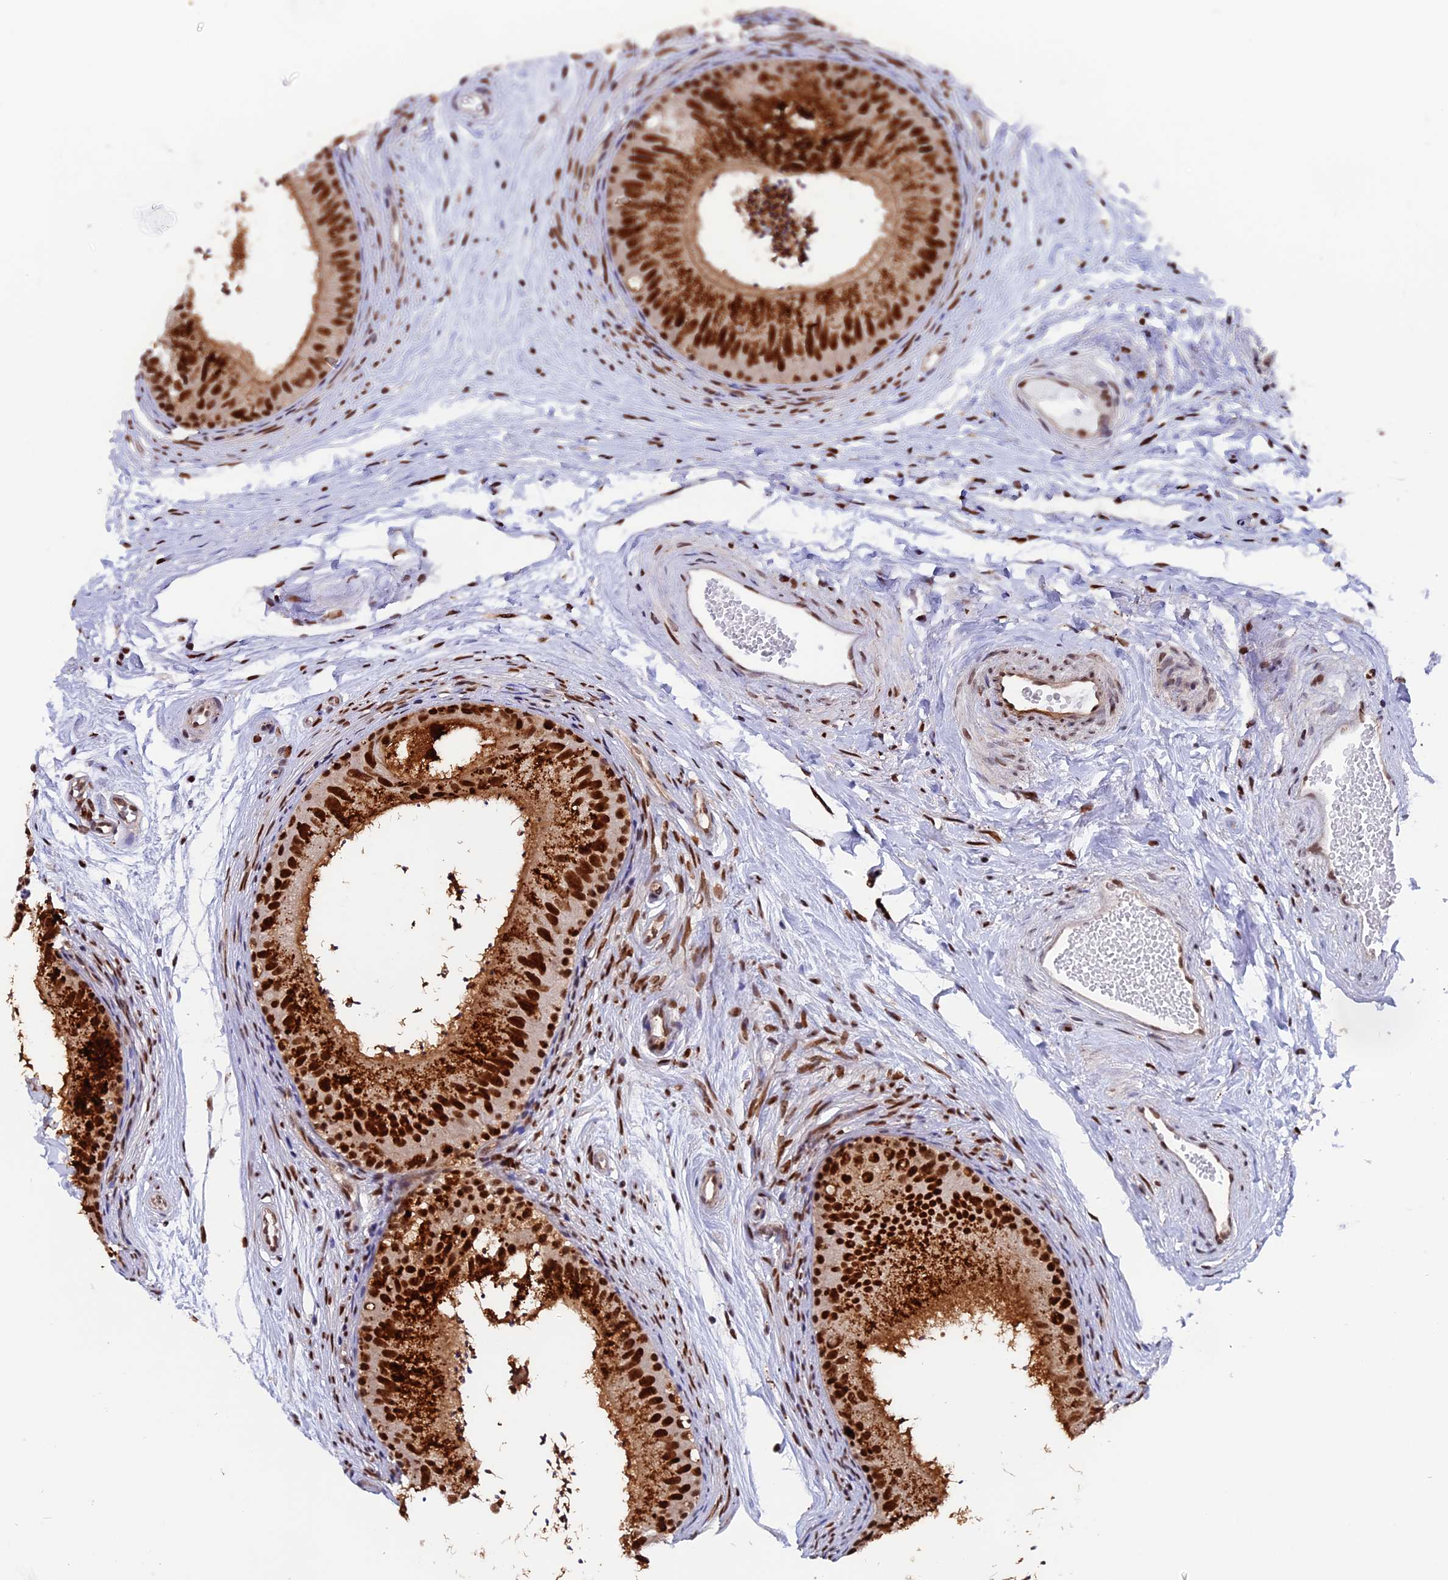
{"staining": {"intensity": "strong", "quantity": ">75%", "location": "nuclear"}, "tissue": "epididymis", "cell_type": "Glandular cells", "image_type": "normal", "snomed": [{"axis": "morphology", "description": "Normal tissue, NOS"}, {"axis": "topography", "description": "Epididymis"}], "caption": "Immunohistochemical staining of normal human epididymis demonstrates >75% levels of strong nuclear protein expression in about >75% of glandular cells. (brown staining indicates protein expression, while blue staining denotes nuclei).", "gene": "RAMACL", "patient": {"sex": "male", "age": 56}}